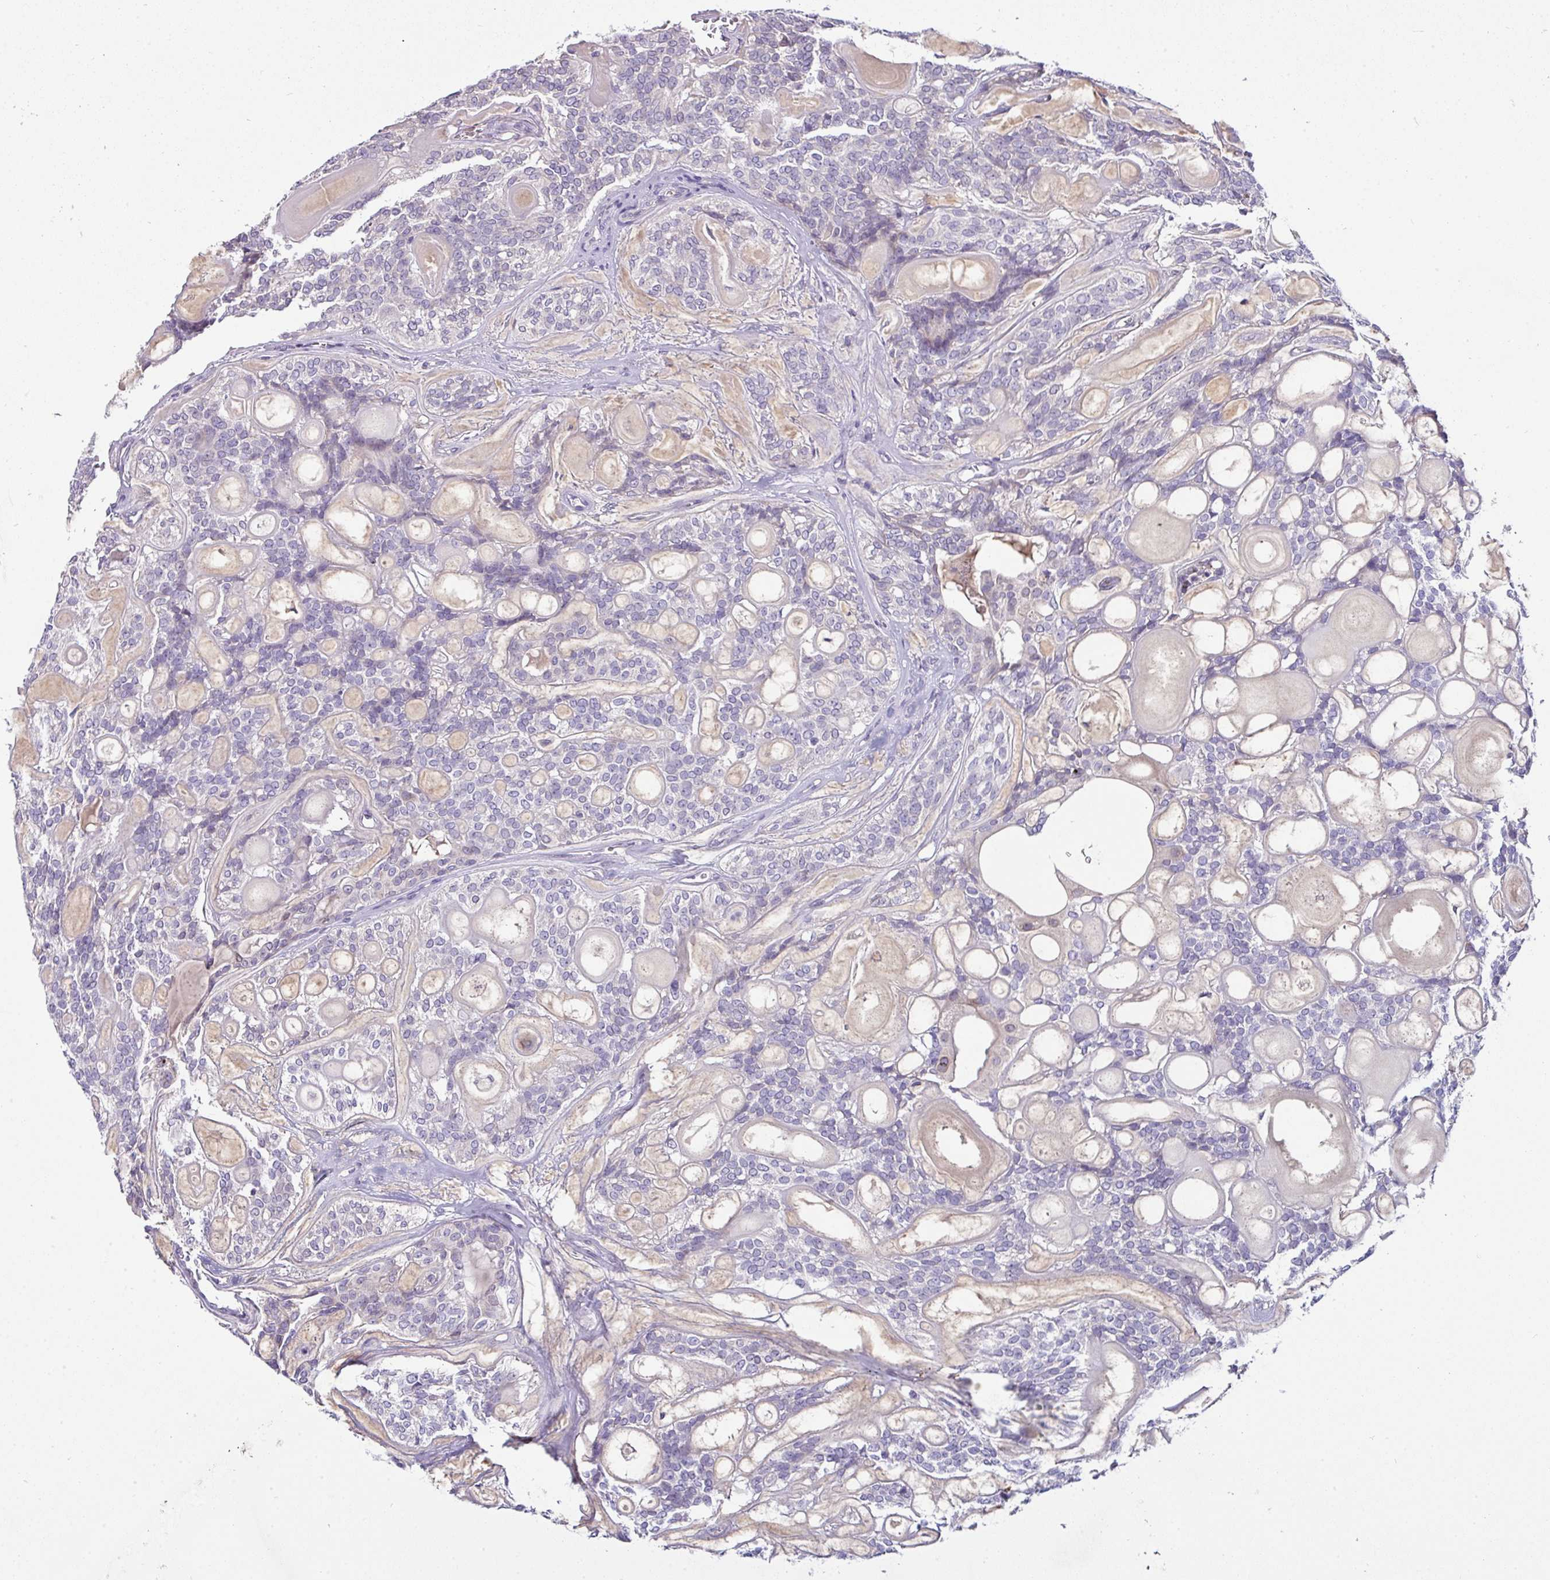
{"staining": {"intensity": "negative", "quantity": "none", "location": "none"}, "tissue": "head and neck cancer", "cell_type": "Tumor cells", "image_type": "cancer", "snomed": [{"axis": "morphology", "description": "Adenocarcinoma, NOS"}, {"axis": "topography", "description": "Head-Neck"}], "caption": "The image demonstrates no staining of tumor cells in head and neck cancer.", "gene": "SLAMF6", "patient": {"sex": "male", "age": 66}}